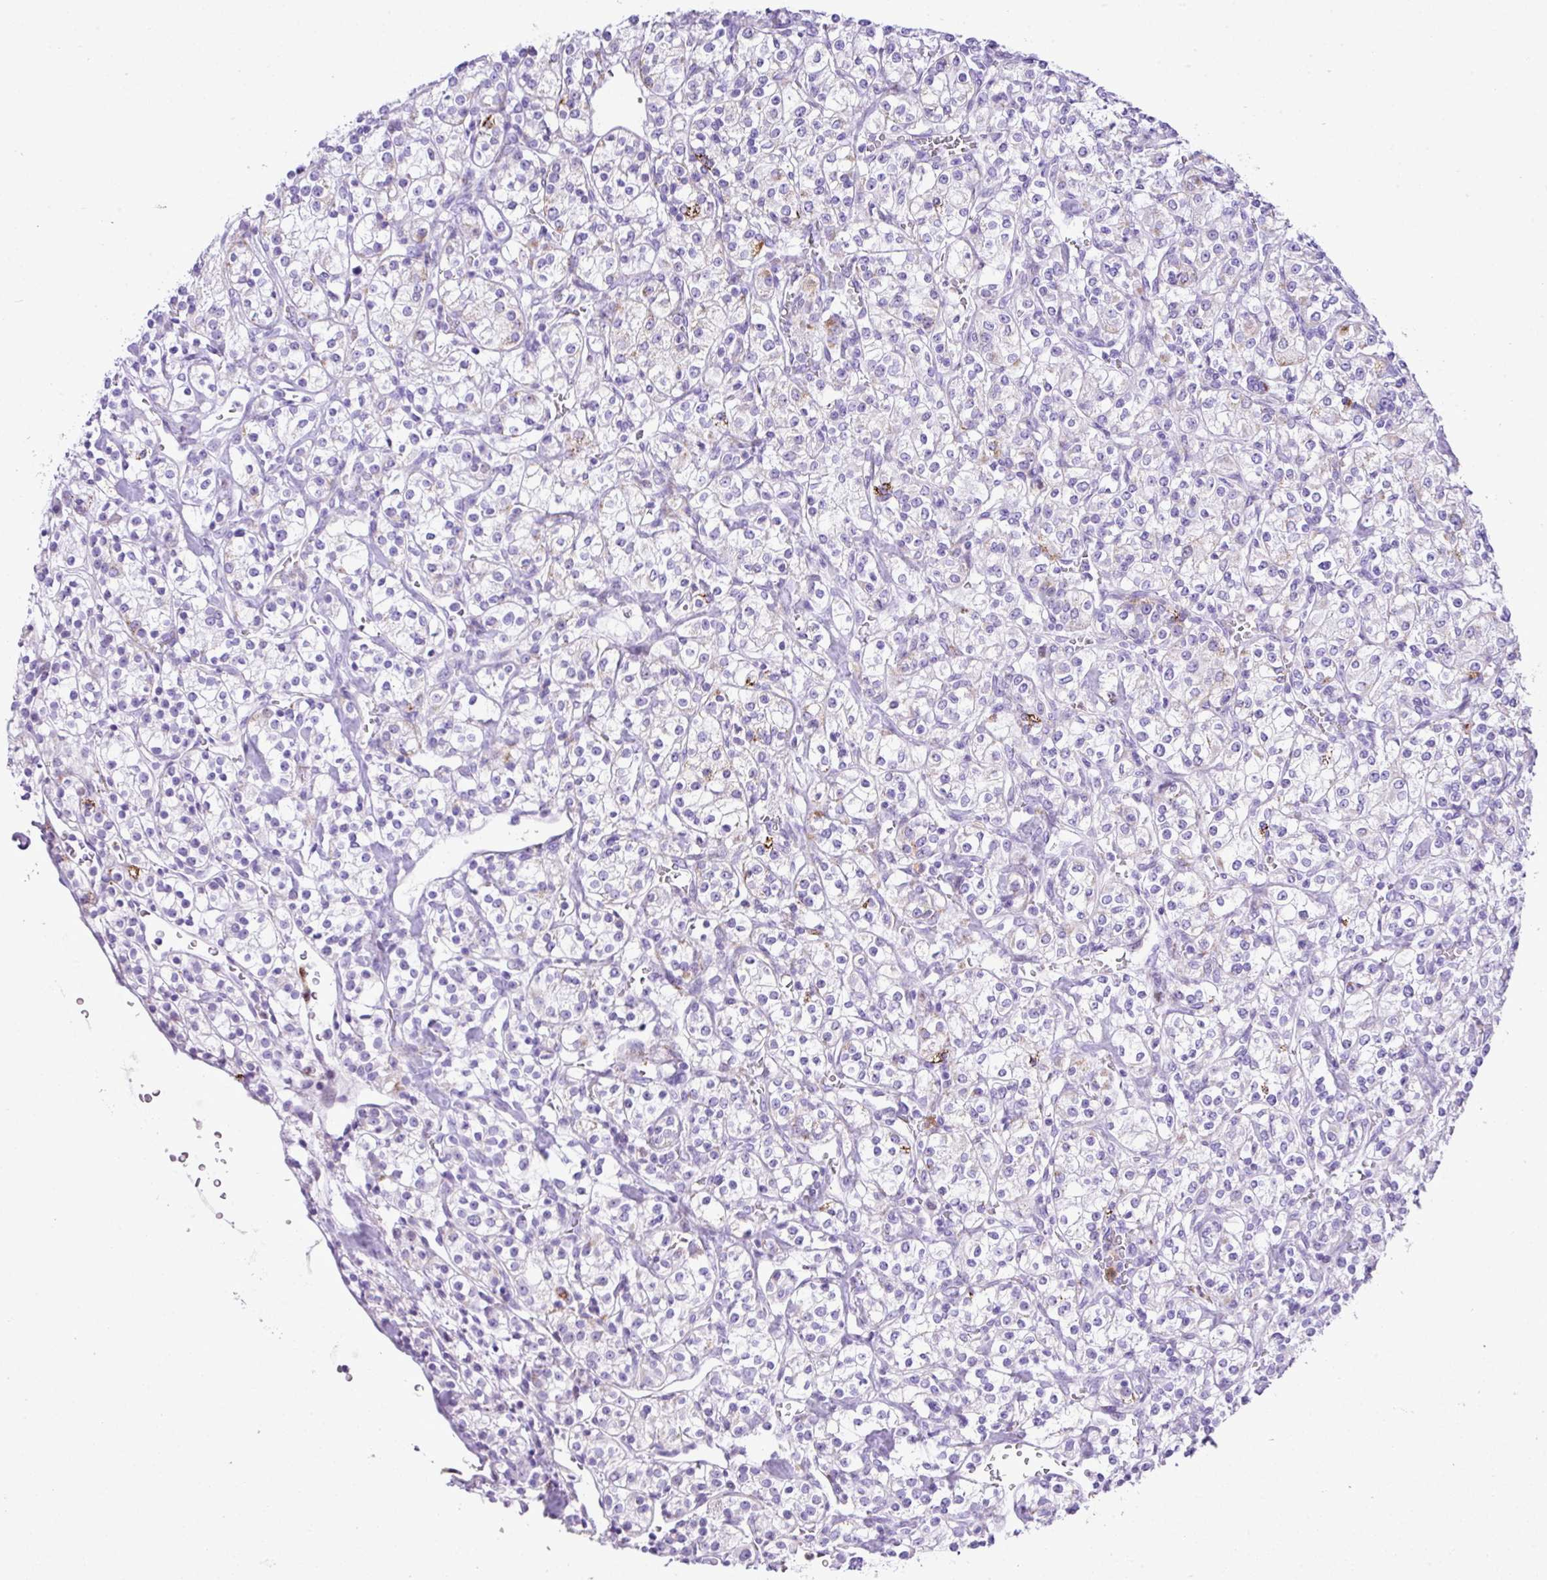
{"staining": {"intensity": "negative", "quantity": "none", "location": "none"}, "tissue": "renal cancer", "cell_type": "Tumor cells", "image_type": "cancer", "snomed": [{"axis": "morphology", "description": "Adenocarcinoma, NOS"}, {"axis": "topography", "description": "Kidney"}], "caption": "Immunohistochemistry of human renal cancer (adenocarcinoma) displays no staining in tumor cells.", "gene": "RCAN2", "patient": {"sex": "male", "age": 77}}